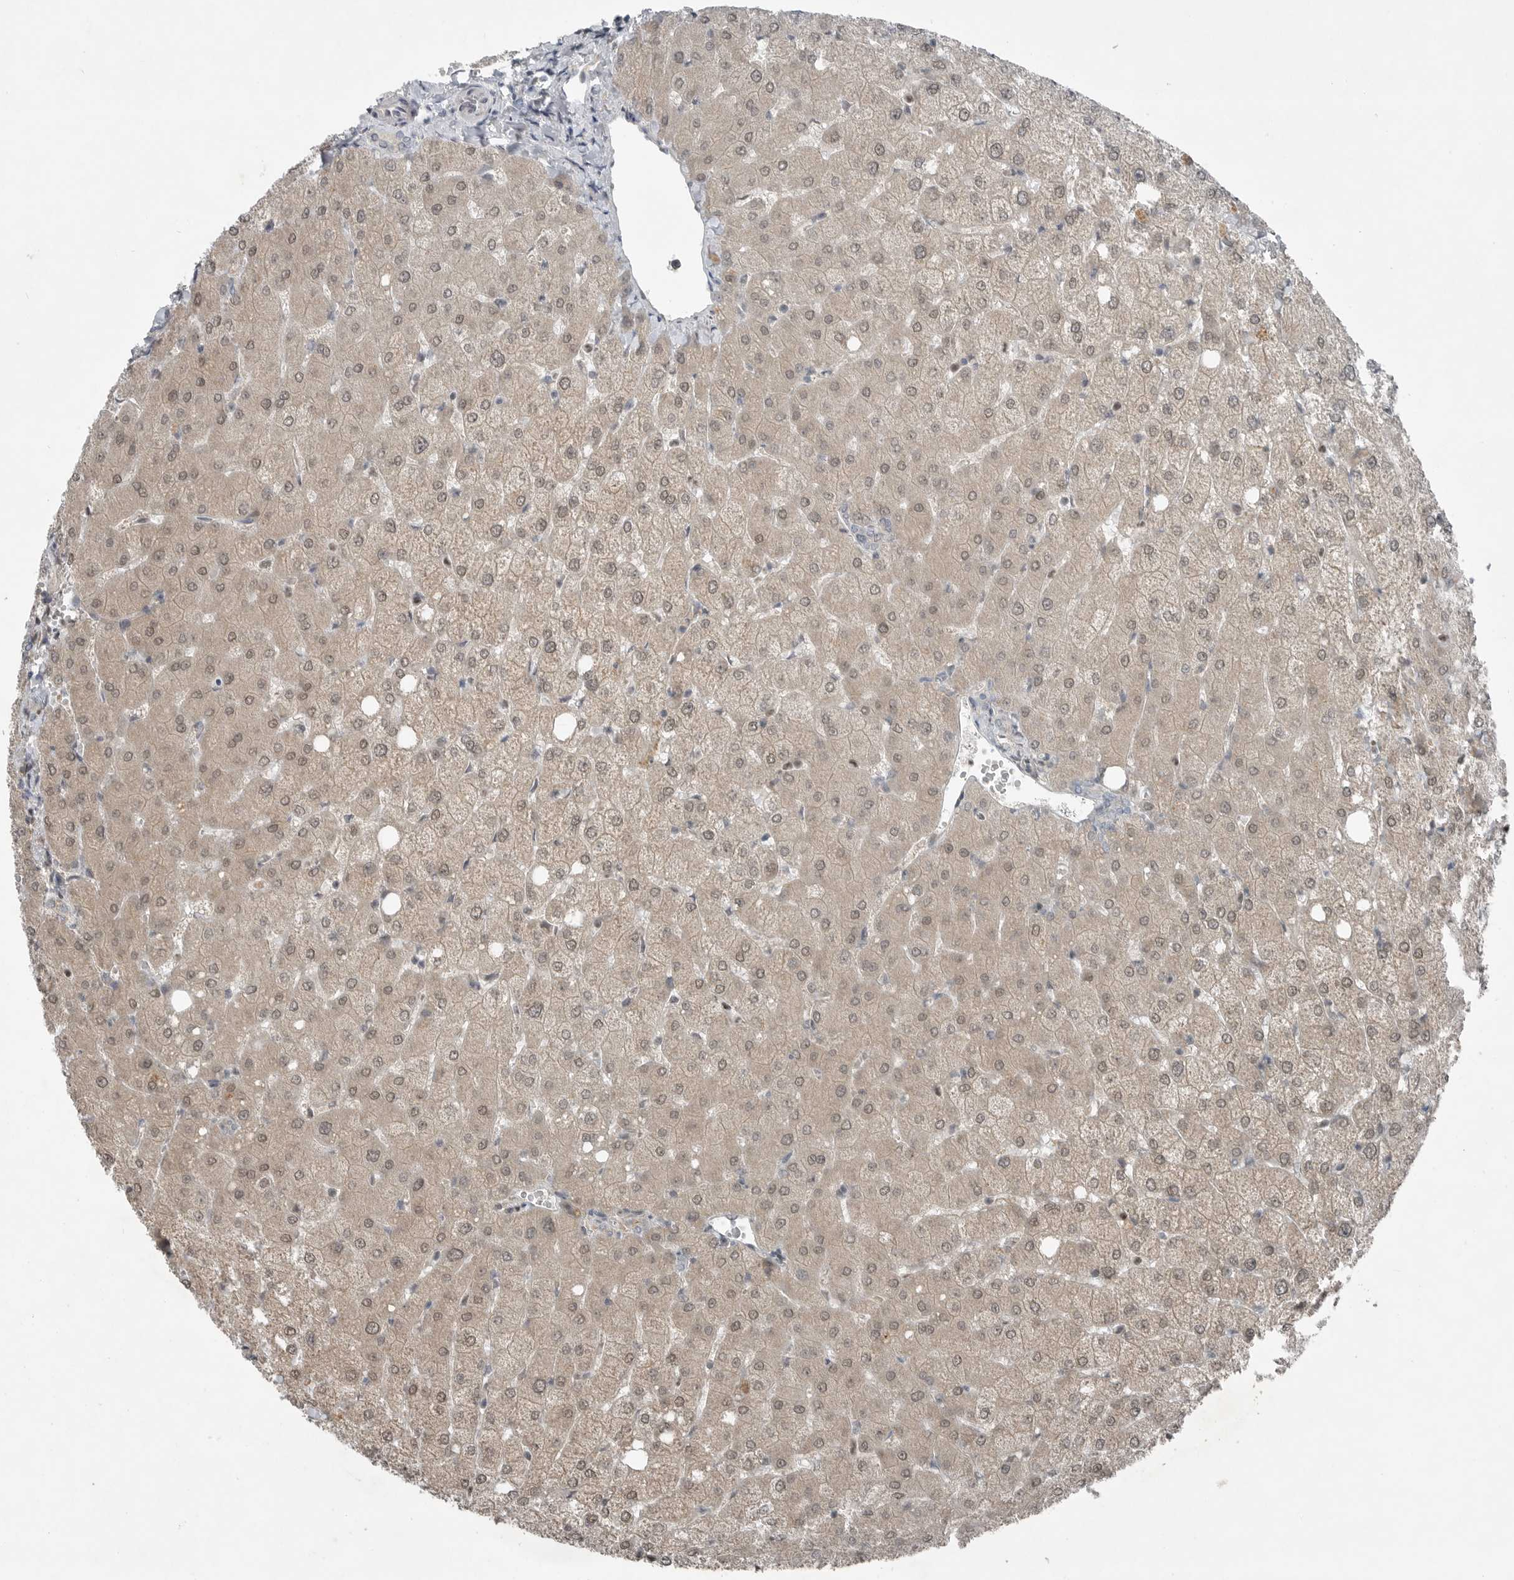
{"staining": {"intensity": "negative", "quantity": "none", "location": "none"}, "tissue": "liver", "cell_type": "Cholangiocytes", "image_type": "normal", "snomed": [{"axis": "morphology", "description": "Normal tissue, NOS"}, {"axis": "topography", "description": "Liver"}], "caption": "DAB immunohistochemical staining of normal human liver reveals no significant positivity in cholangiocytes. Brightfield microscopy of immunohistochemistry stained with DAB (brown) and hematoxylin (blue), captured at high magnification.", "gene": "MFAP3L", "patient": {"sex": "female", "age": 54}}